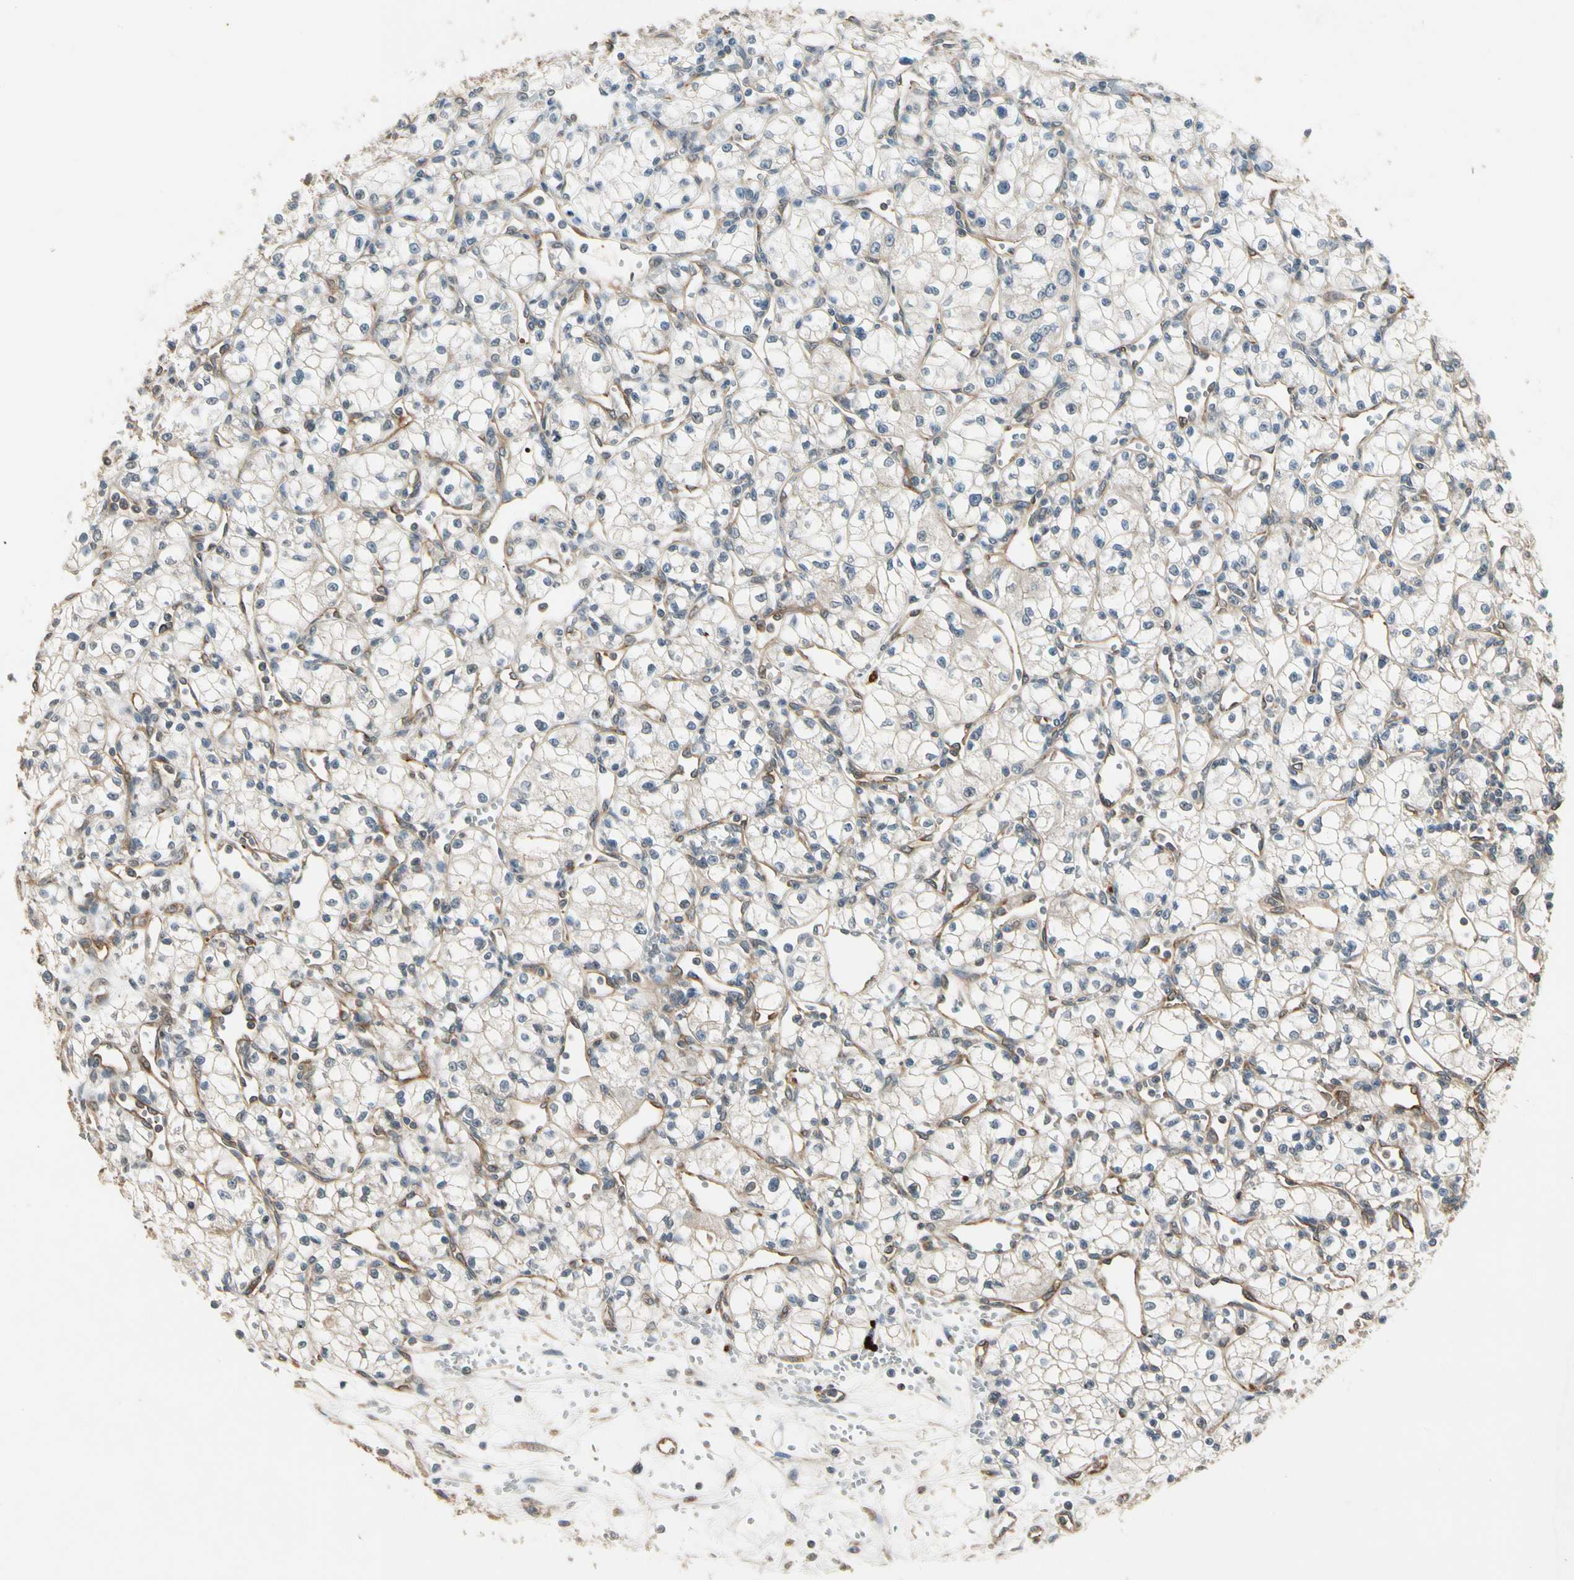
{"staining": {"intensity": "negative", "quantity": "none", "location": "none"}, "tissue": "renal cancer", "cell_type": "Tumor cells", "image_type": "cancer", "snomed": [{"axis": "morphology", "description": "Normal tissue, NOS"}, {"axis": "morphology", "description": "Adenocarcinoma, NOS"}, {"axis": "topography", "description": "Kidney"}], "caption": "A micrograph of renal cancer (adenocarcinoma) stained for a protein exhibits no brown staining in tumor cells.", "gene": "ROCK2", "patient": {"sex": "male", "age": 59}}